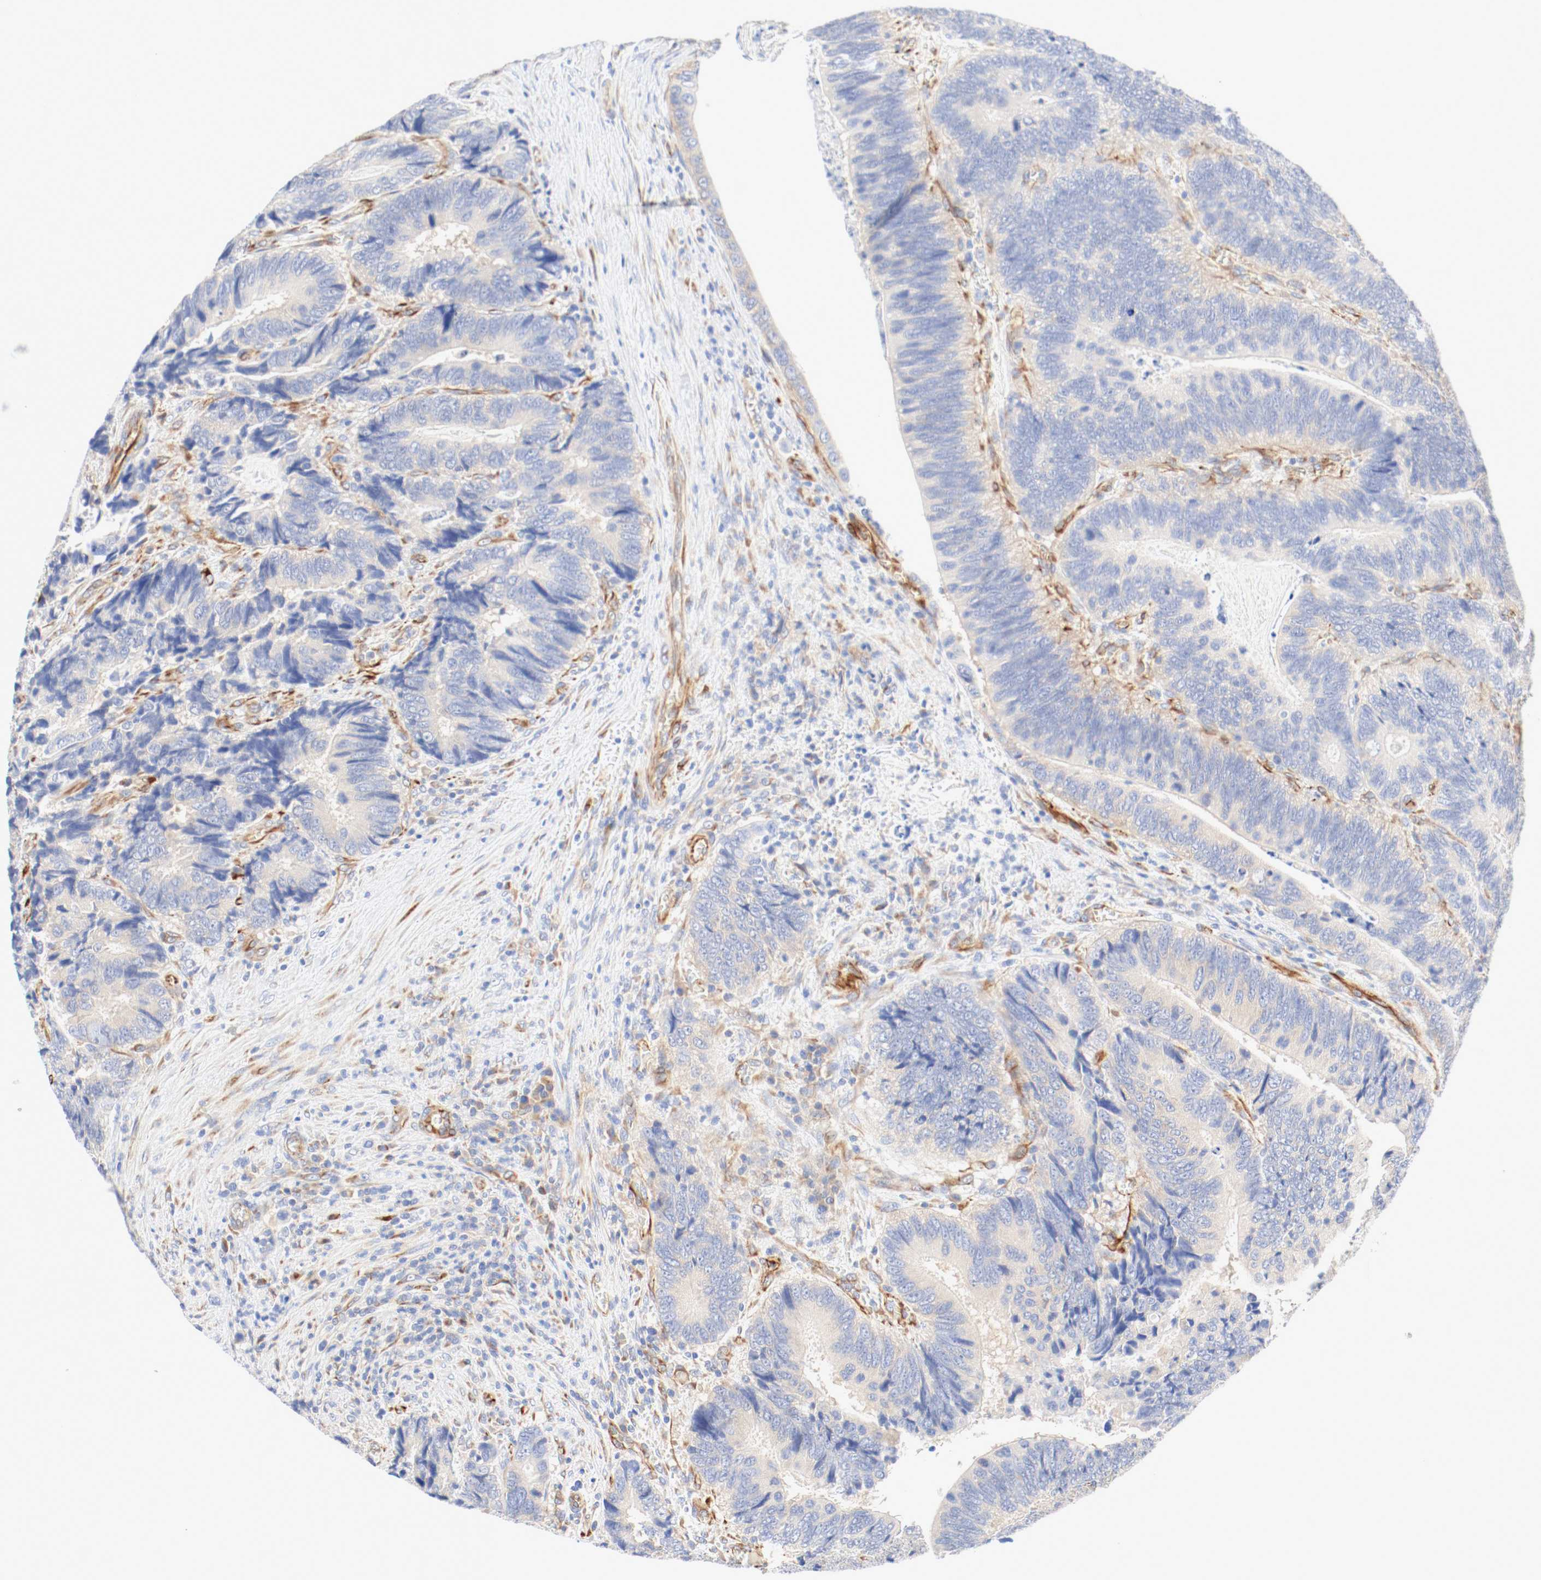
{"staining": {"intensity": "moderate", "quantity": "25%-75%", "location": "cytoplasmic/membranous"}, "tissue": "colorectal cancer", "cell_type": "Tumor cells", "image_type": "cancer", "snomed": [{"axis": "morphology", "description": "Adenocarcinoma, NOS"}, {"axis": "topography", "description": "Colon"}], "caption": "This is a histology image of immunohistochemistry staining of colorectal cancer, which shows moderate staining in the cytoplasmic/membranous of tumor cells.", "gene": "GIT1", "patient": {"sex": "male", "age": 72}}